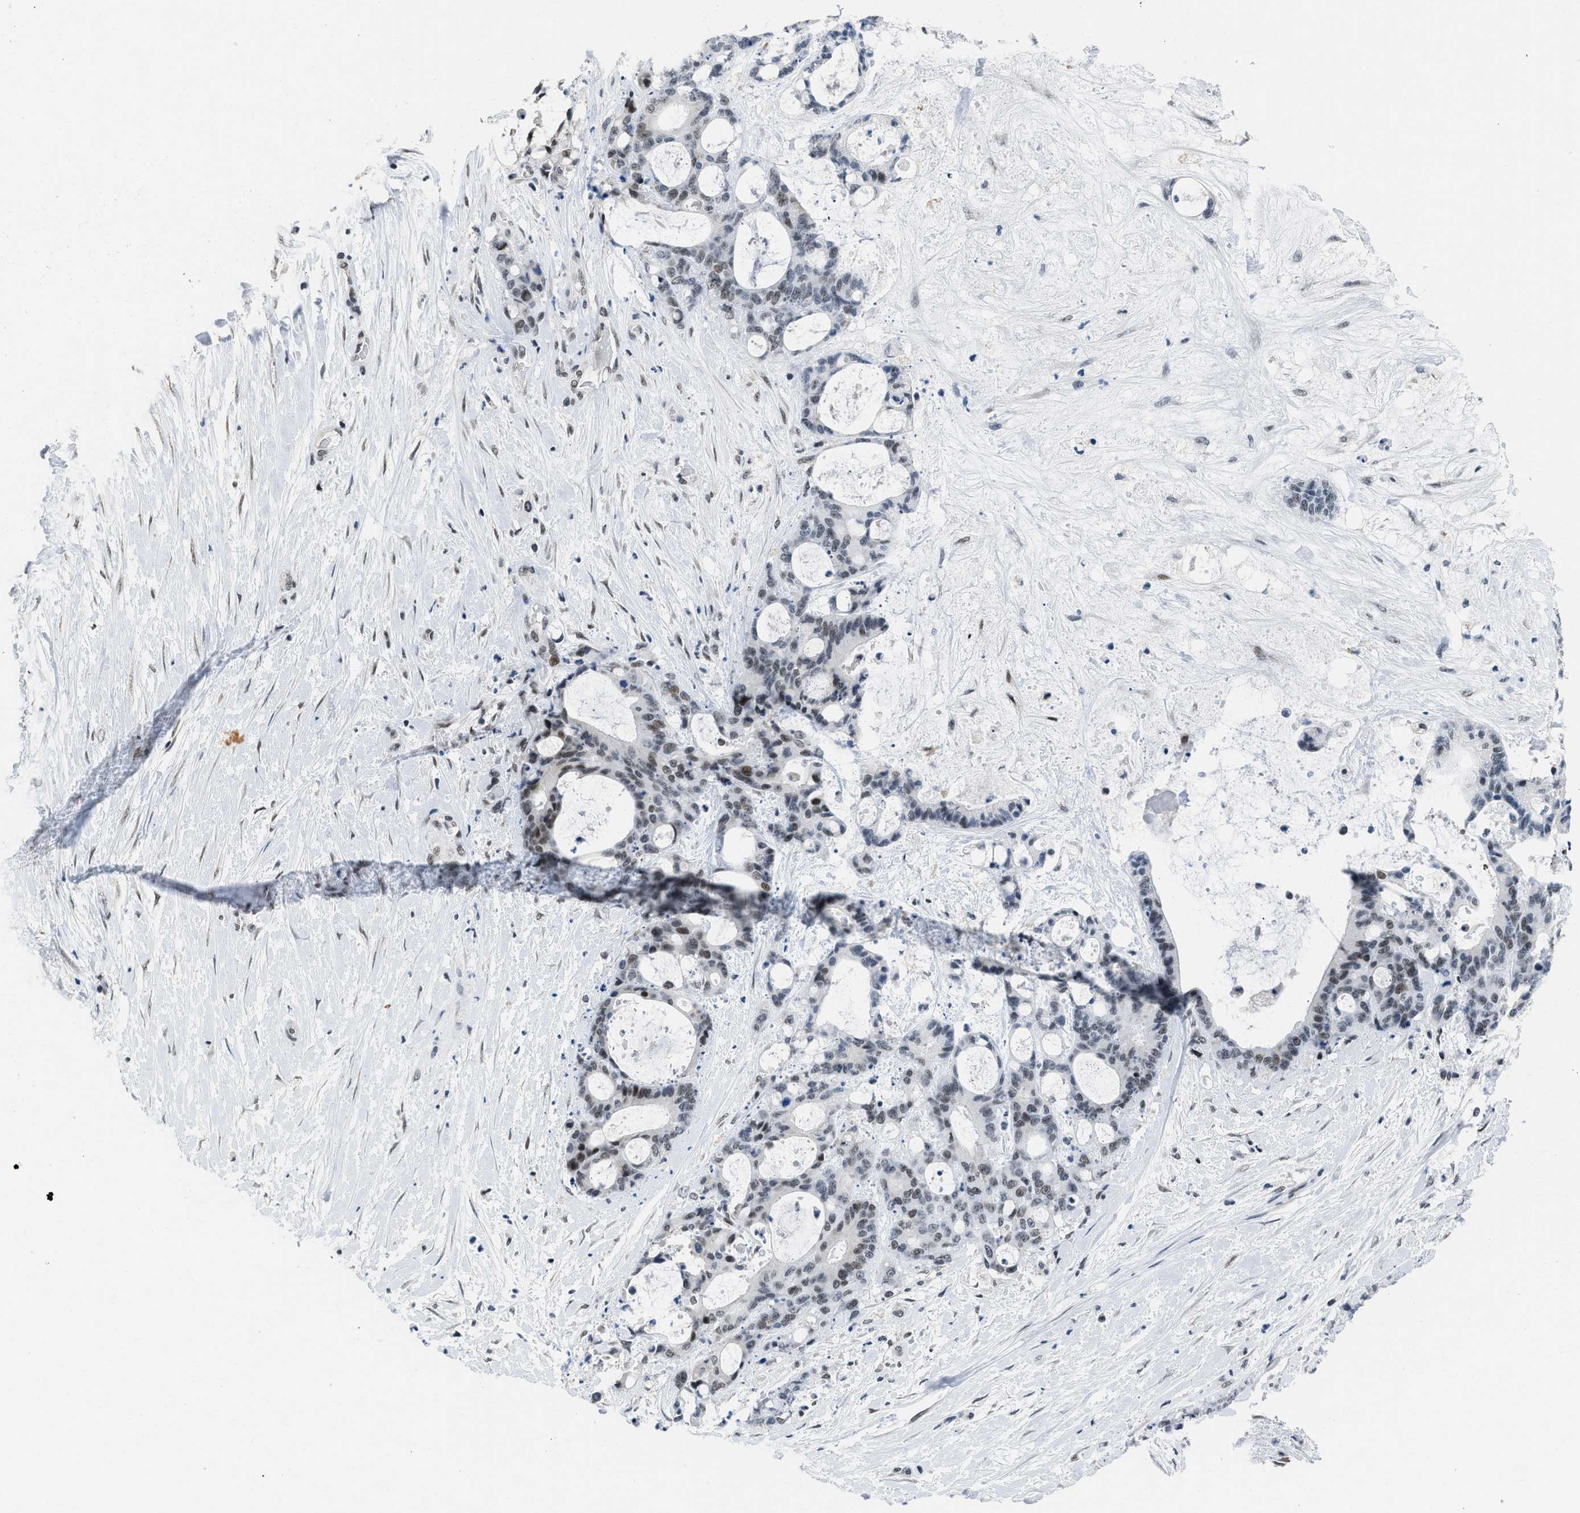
{"staining": {"intensity": "weak", "quantity": ">75%", "location": "nuclear"}, "tissue": "liver cancer", "cell_type": "Tumor cells", "image_type": "cancer", "snomed": [{"axis": "morphology", "description": "Cholangiocarcinoma"}, {"axis": "topography", "description": "Liver"}], "caption": "Protein staining by immunohistochemistry exhibits weak nuclear expression in approximately >75% of tumor cells in liver cancer.", "gene": "TERF2IP", "patient": {"sex": "female", "age": 73}}